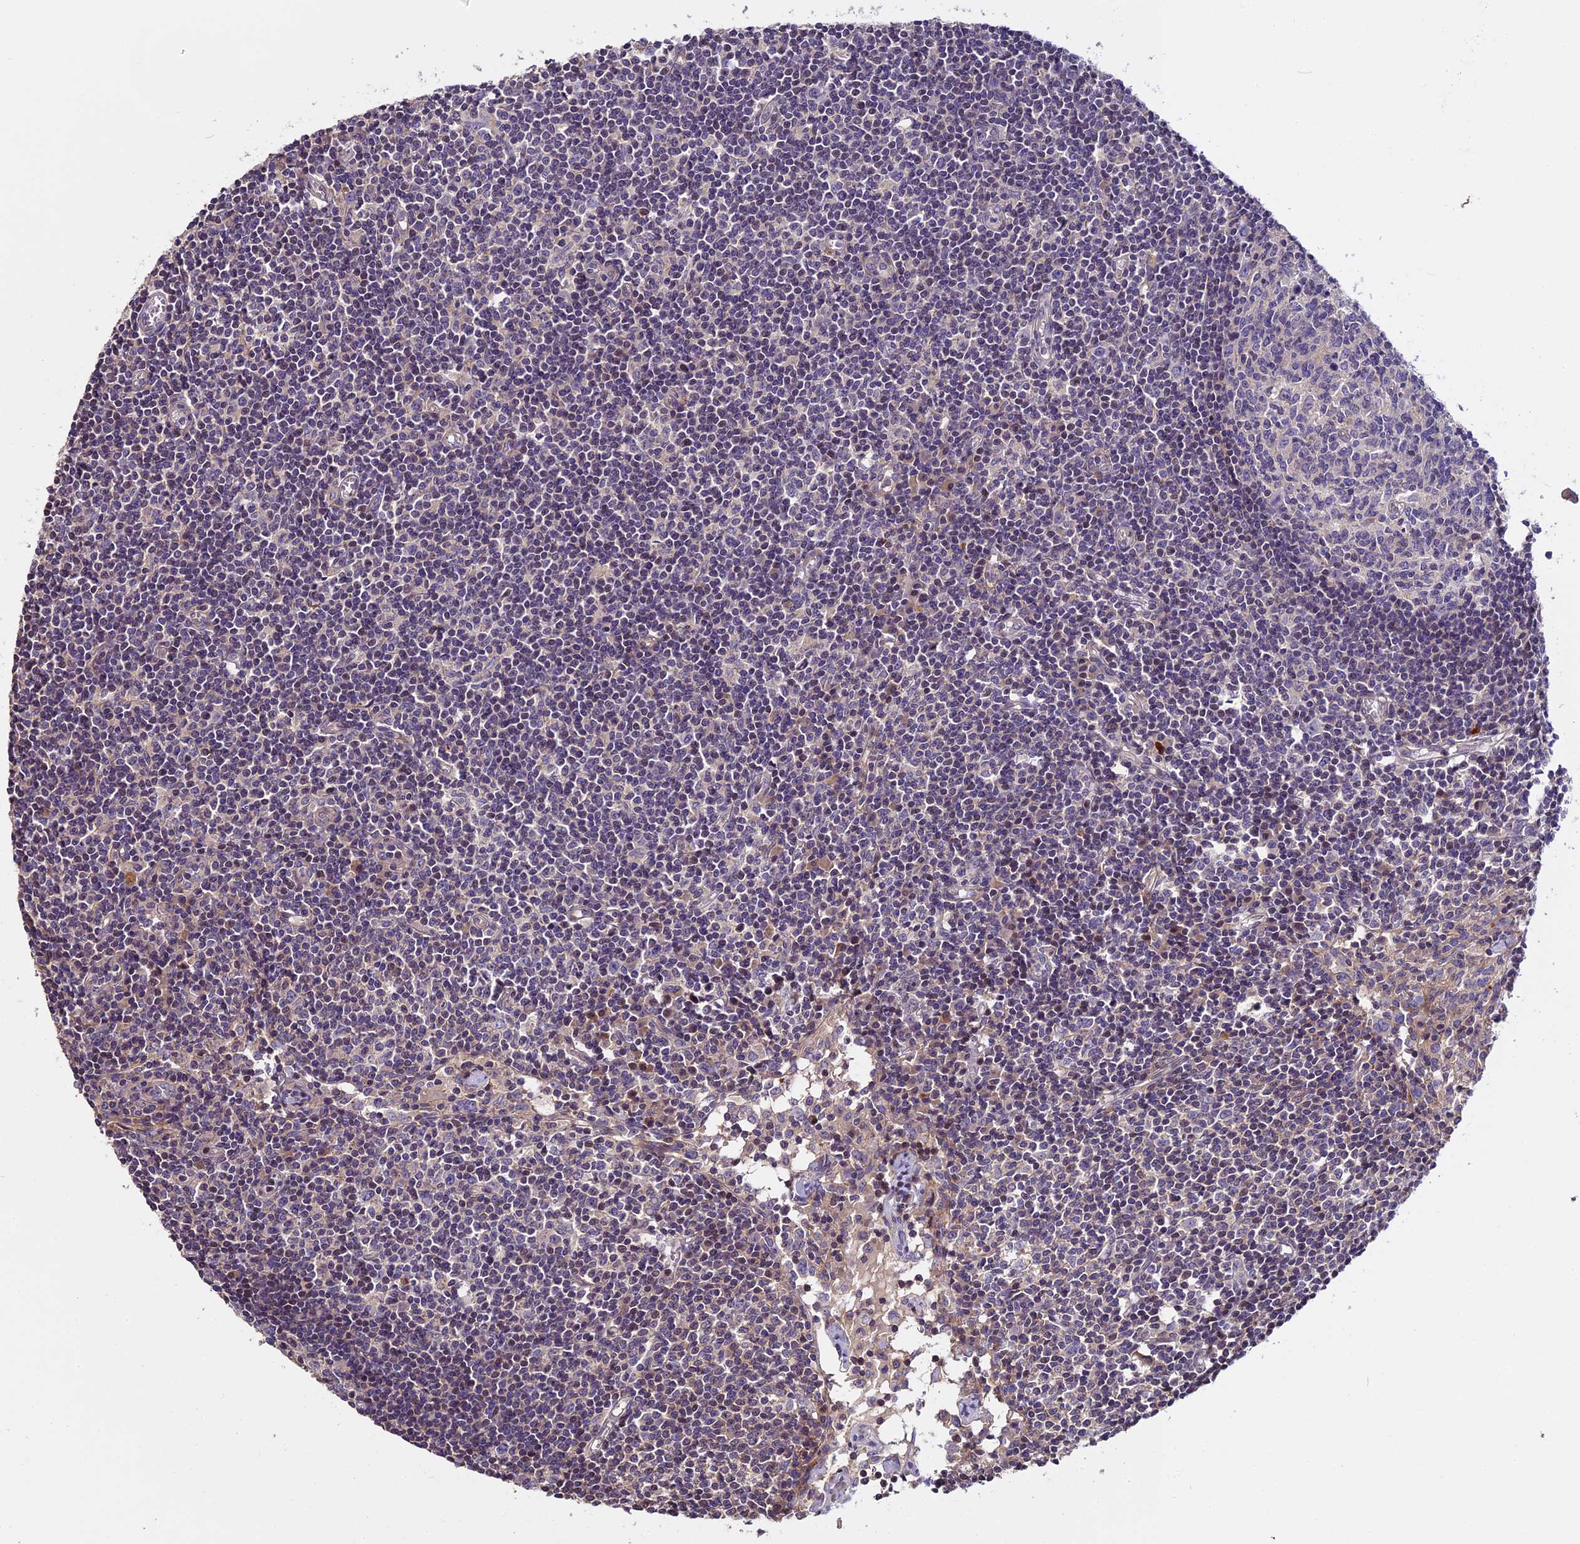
{"staining": {"intensity": "negative", "quantity": "none", "location": "none"}, "tissue": "lymph node", "cell_type": "Germinal center cells", "image_type": "normal", "snomed": [{"axis": "morphology", "description": "Normal tissue, NOS"}, {"axis": "topography", "description": "Lymph node"}], "caption": "DAB immunohistochemical staining of unremarkable lymph node displays no significant expression in germinal center cells.", "gene": "FAM98C", "patient": {"sex": "female", "age": 55}}